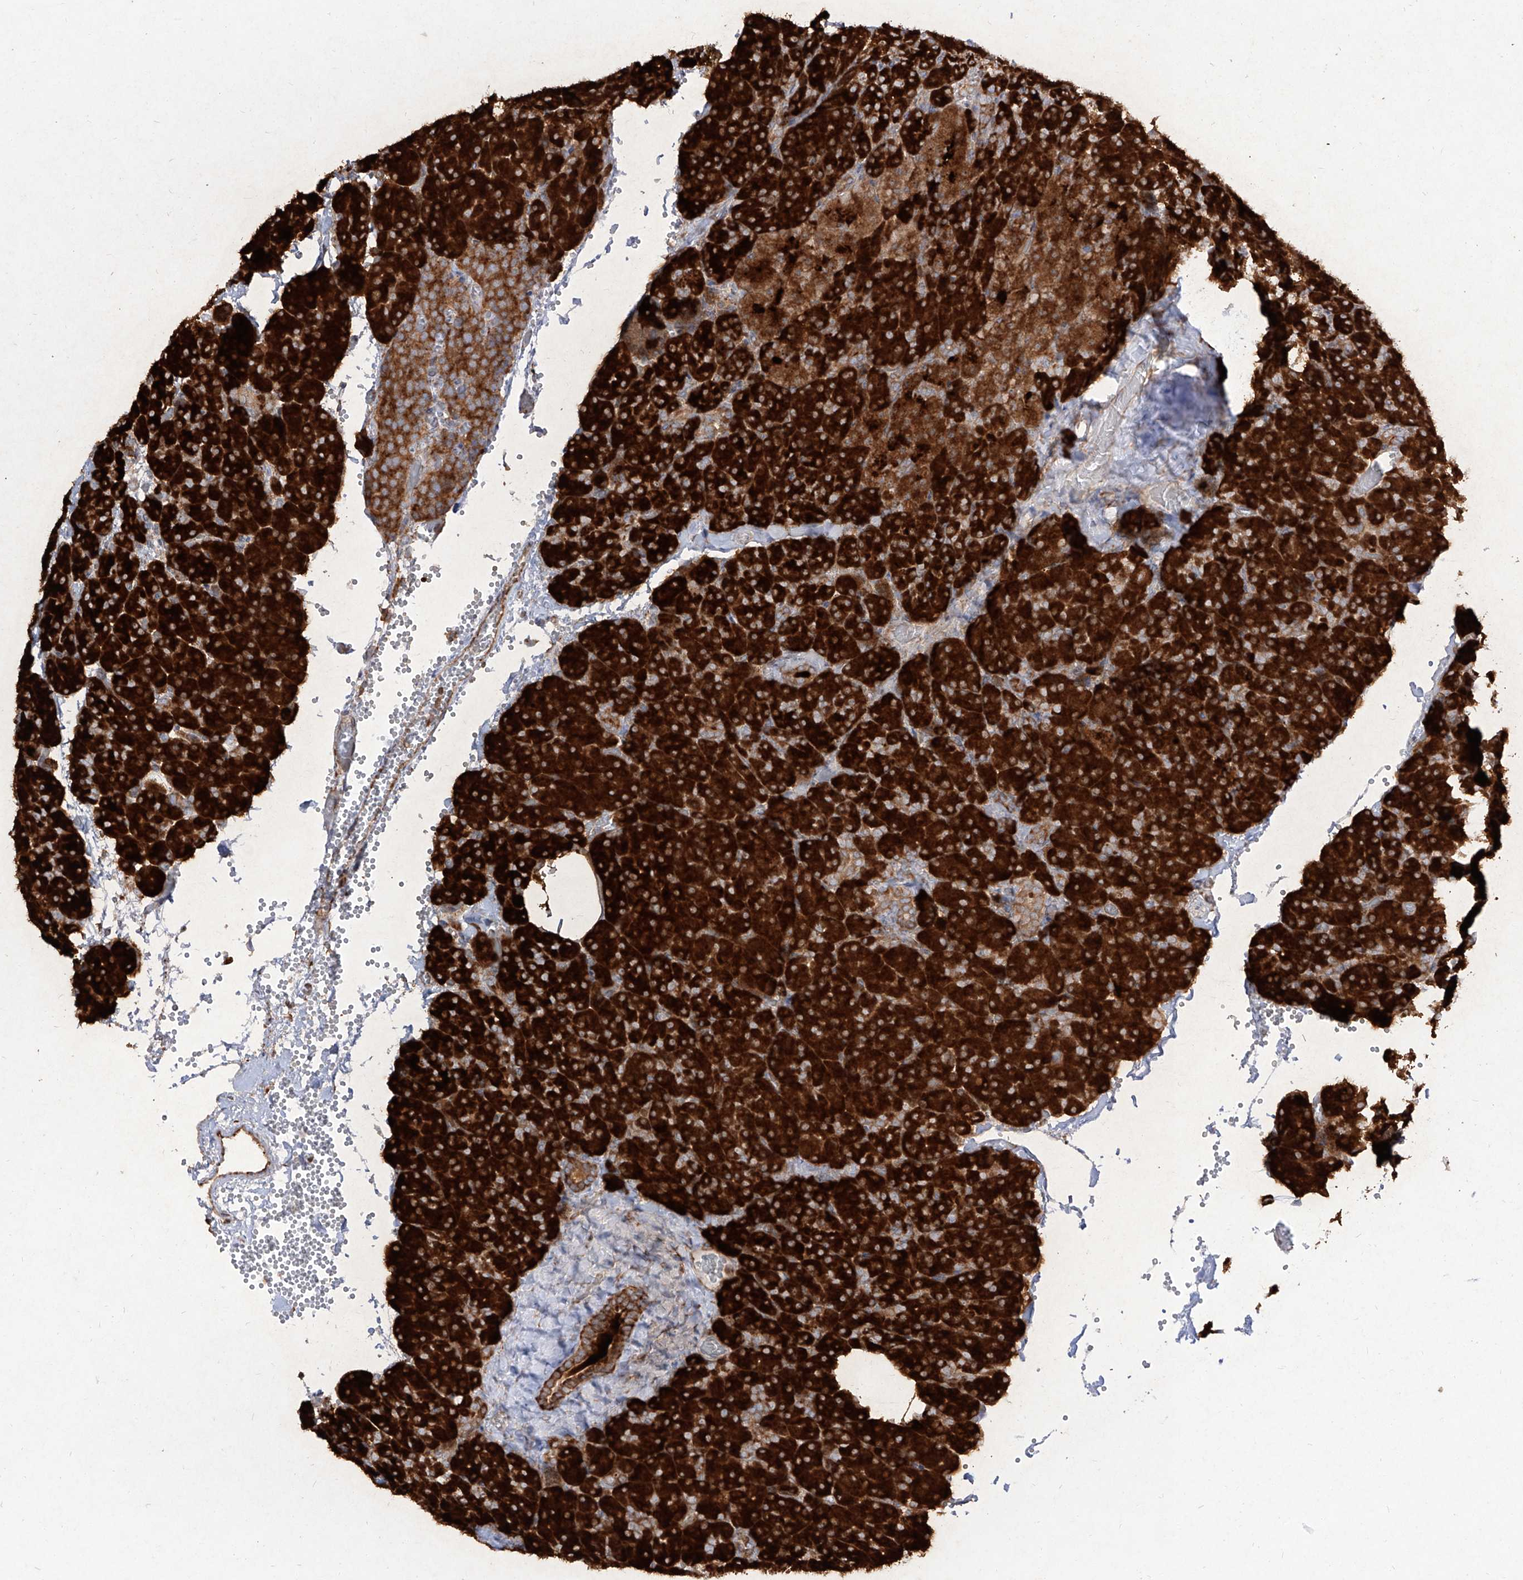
{"staining": {"intensity": "strong", "quantity": ">75%", "location": "cytoplasmic/membranous"}, "tissue": "pancreas", "cell_type": "Exocrine glandular cells", "image_type": "normal", "snomed": [{"axis": "morphology", "description": "Normal tissue, NOS"}, {"axis": "morphology", "description": "Carcinoid, malignant, NOS"}, {"axis": "topography", "description": "Pancreas"}], "caption": "Pancreas stained for a protein (brown) demonstrates strong cytoplasmic/membranous positive expression in approximately >75% of exocrine glandular cells.", "gene": "RPS25", "patient": {"sex": "female", "age": 35}}